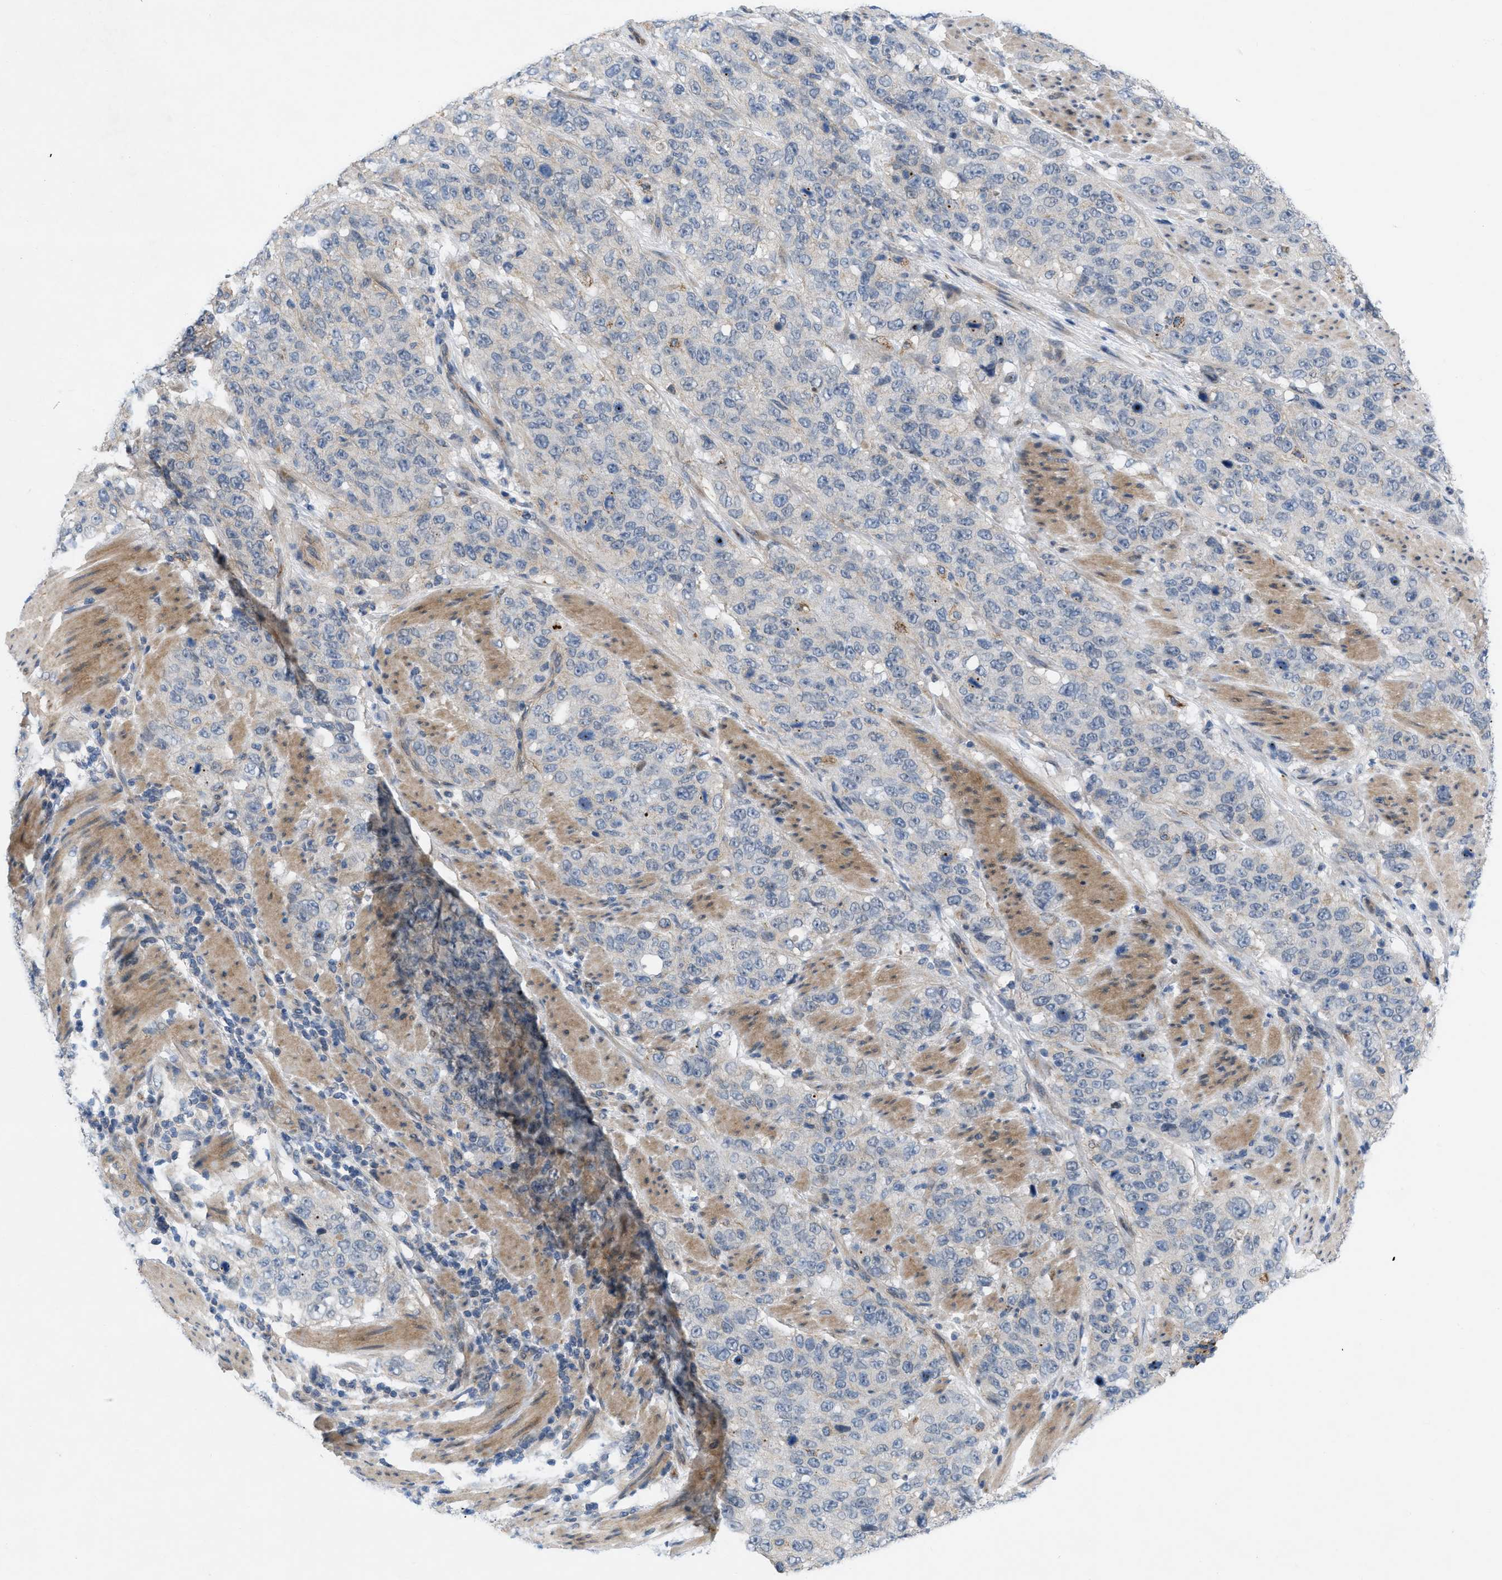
{"staining": {"intensity": "negative", "quantity": "none", "location": "none"}, "tissue": "stomach cancer", "cell_type": "Tumor cells", "image_type": "cancer", "snomed": [{"axis": "morphology", "description": "Adenocarcinoma, NOS"}, {"axis": "topography", "description": "Stomach"}], "caption": "A histopathology image of stomach cancer (adenocarcinoma) stained for a protein shows no brown staining in tumor cells.", "gene": "NDEL1", "patient": {"sex": "male", "age": 48}}